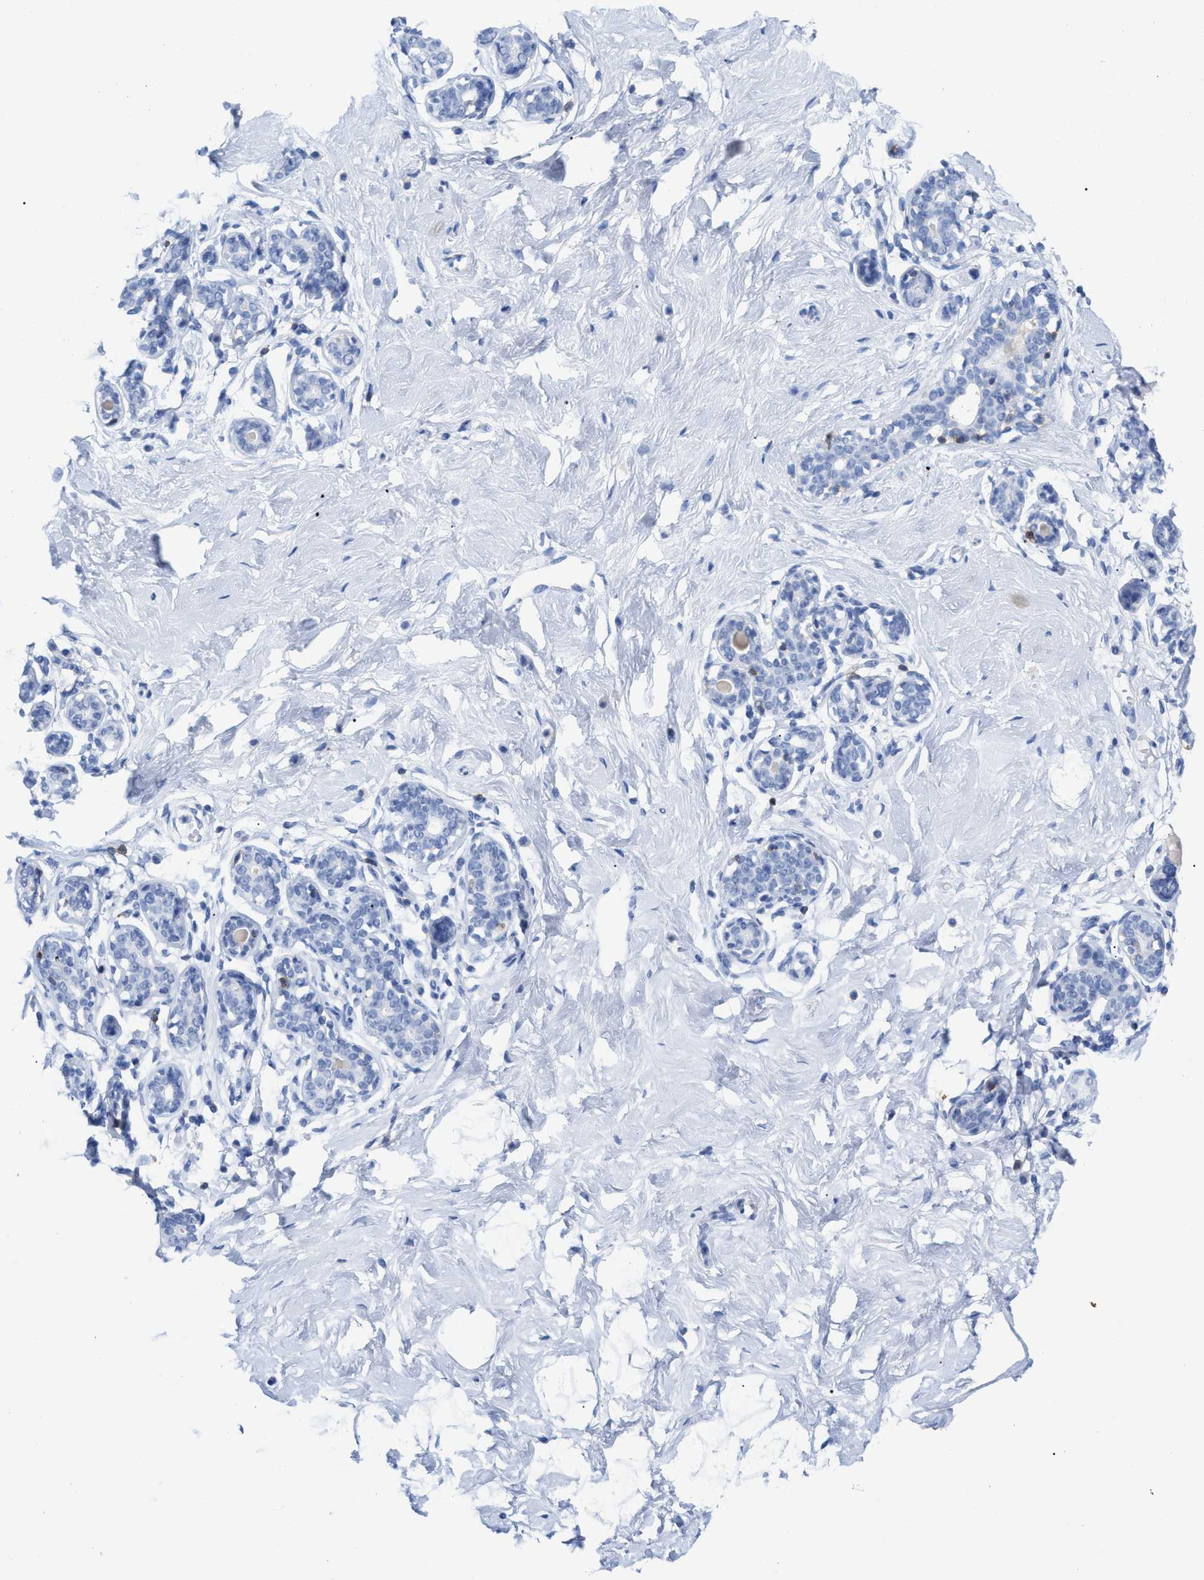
{"staining": {"intensity": "negative", "quantity": "none", "location": "none"}, "tissue": "breast", "cell_type": "Adipocytes", "image_type": "normal", "snomed": [{"axis": "morphology", "description": "Normal tissue, NOS"}, {"axis": "topography", "description": "Breast"}], "caption": "Adipocytes show no significant positivity in benign breast.", "gene": "CD5", "patient": {"sex": "female", "age": 23}}